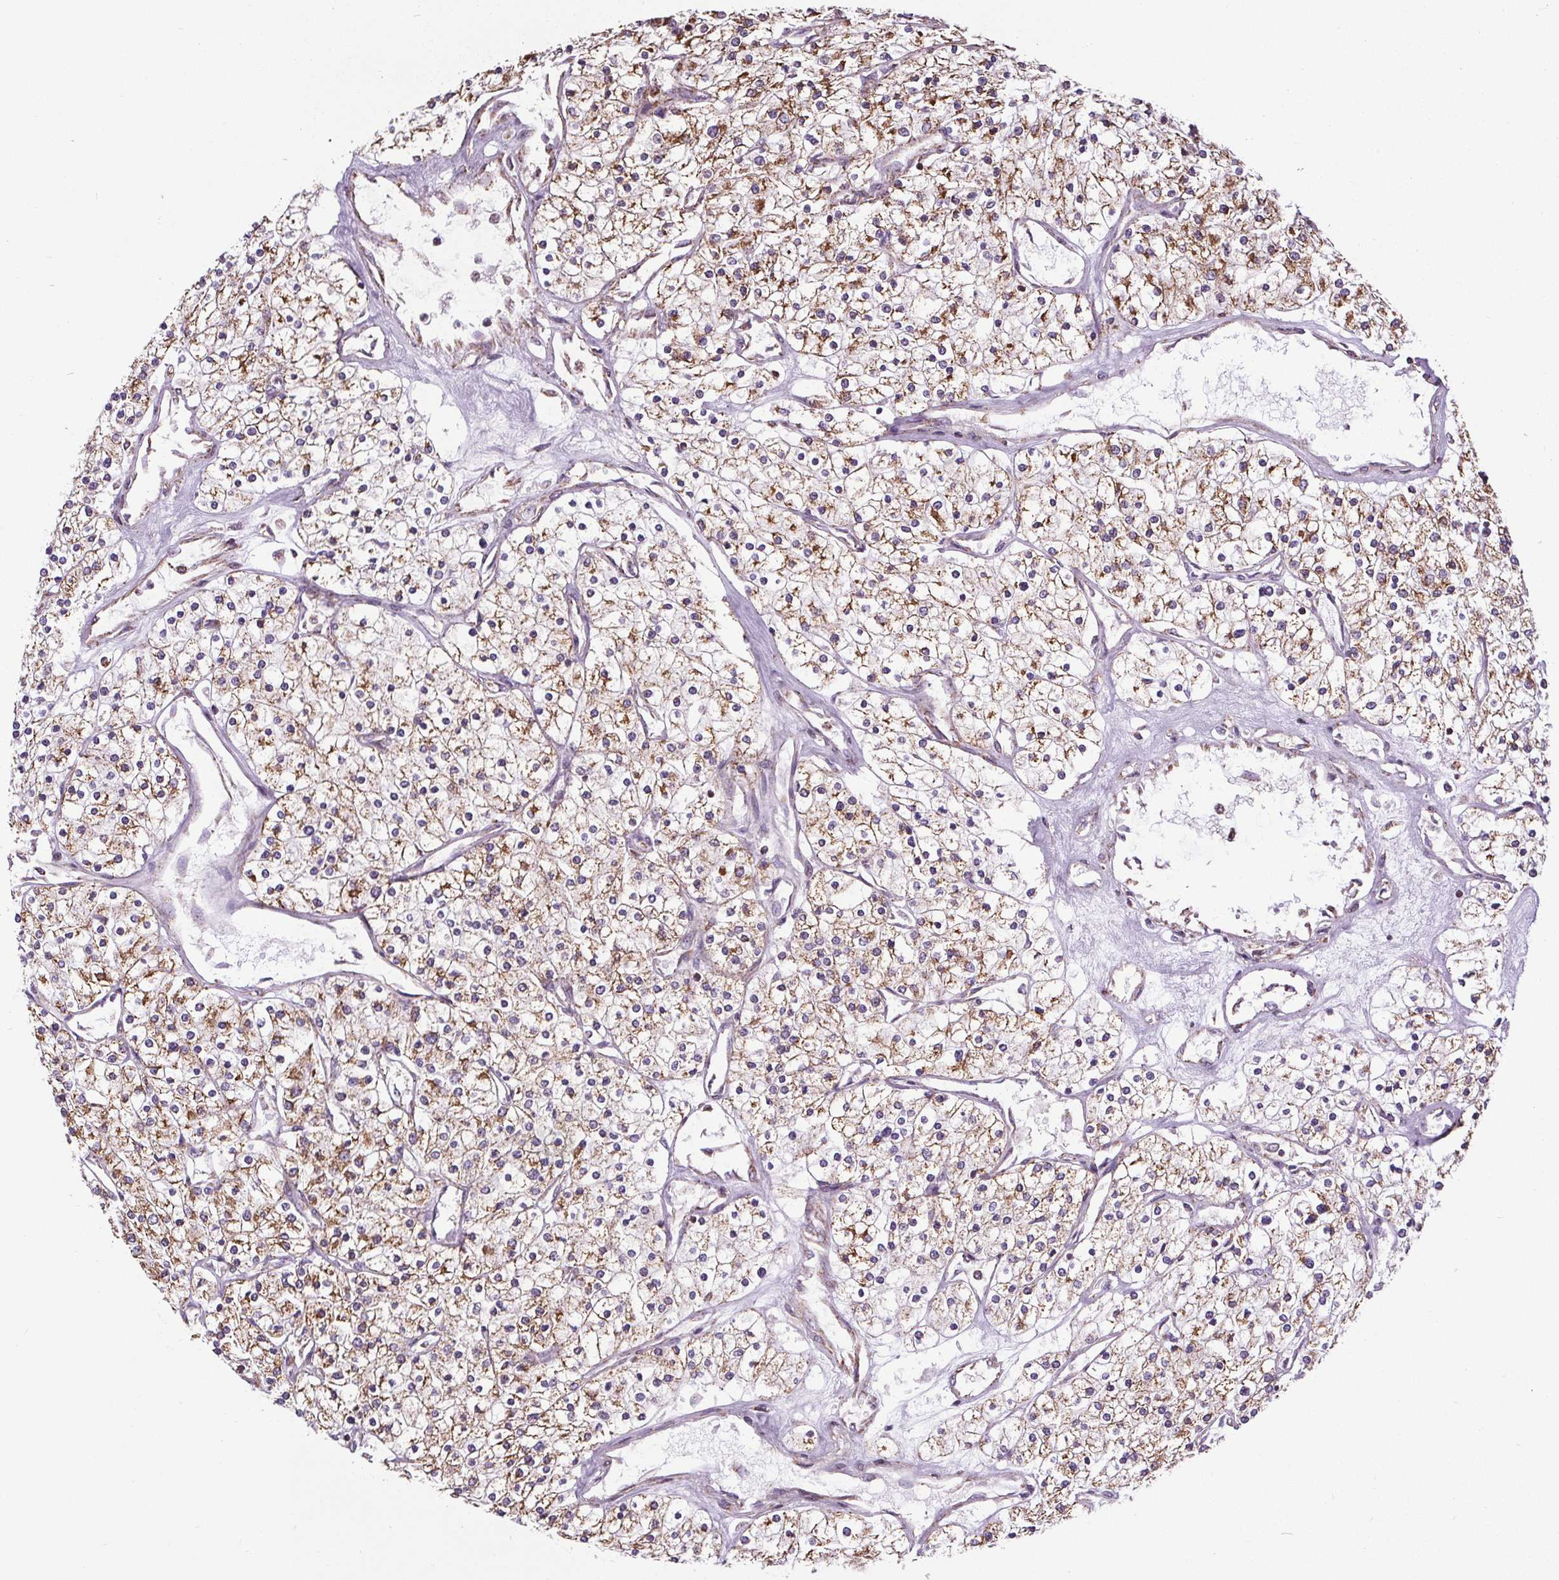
{"staining": {"intensity": "moderate", "quantity": "<25%", "location": "cytoplasmic/membranous"}, "tissue": "renal cancer", "cell_type": "Tumor cells", "image_type": "cancer", "snomed": [{"axis": "morphology", "description": "Adenocarcinoma, NOS"}, {"axis": "topography", "description": "Kidney"}], "caption": "A brown stain labels moderate cytoplasmic/membranous staining of a protein in renal cancer tumor cells.", "gene": "ZNF548", "patient": {"sex": "male", "age": 80}}